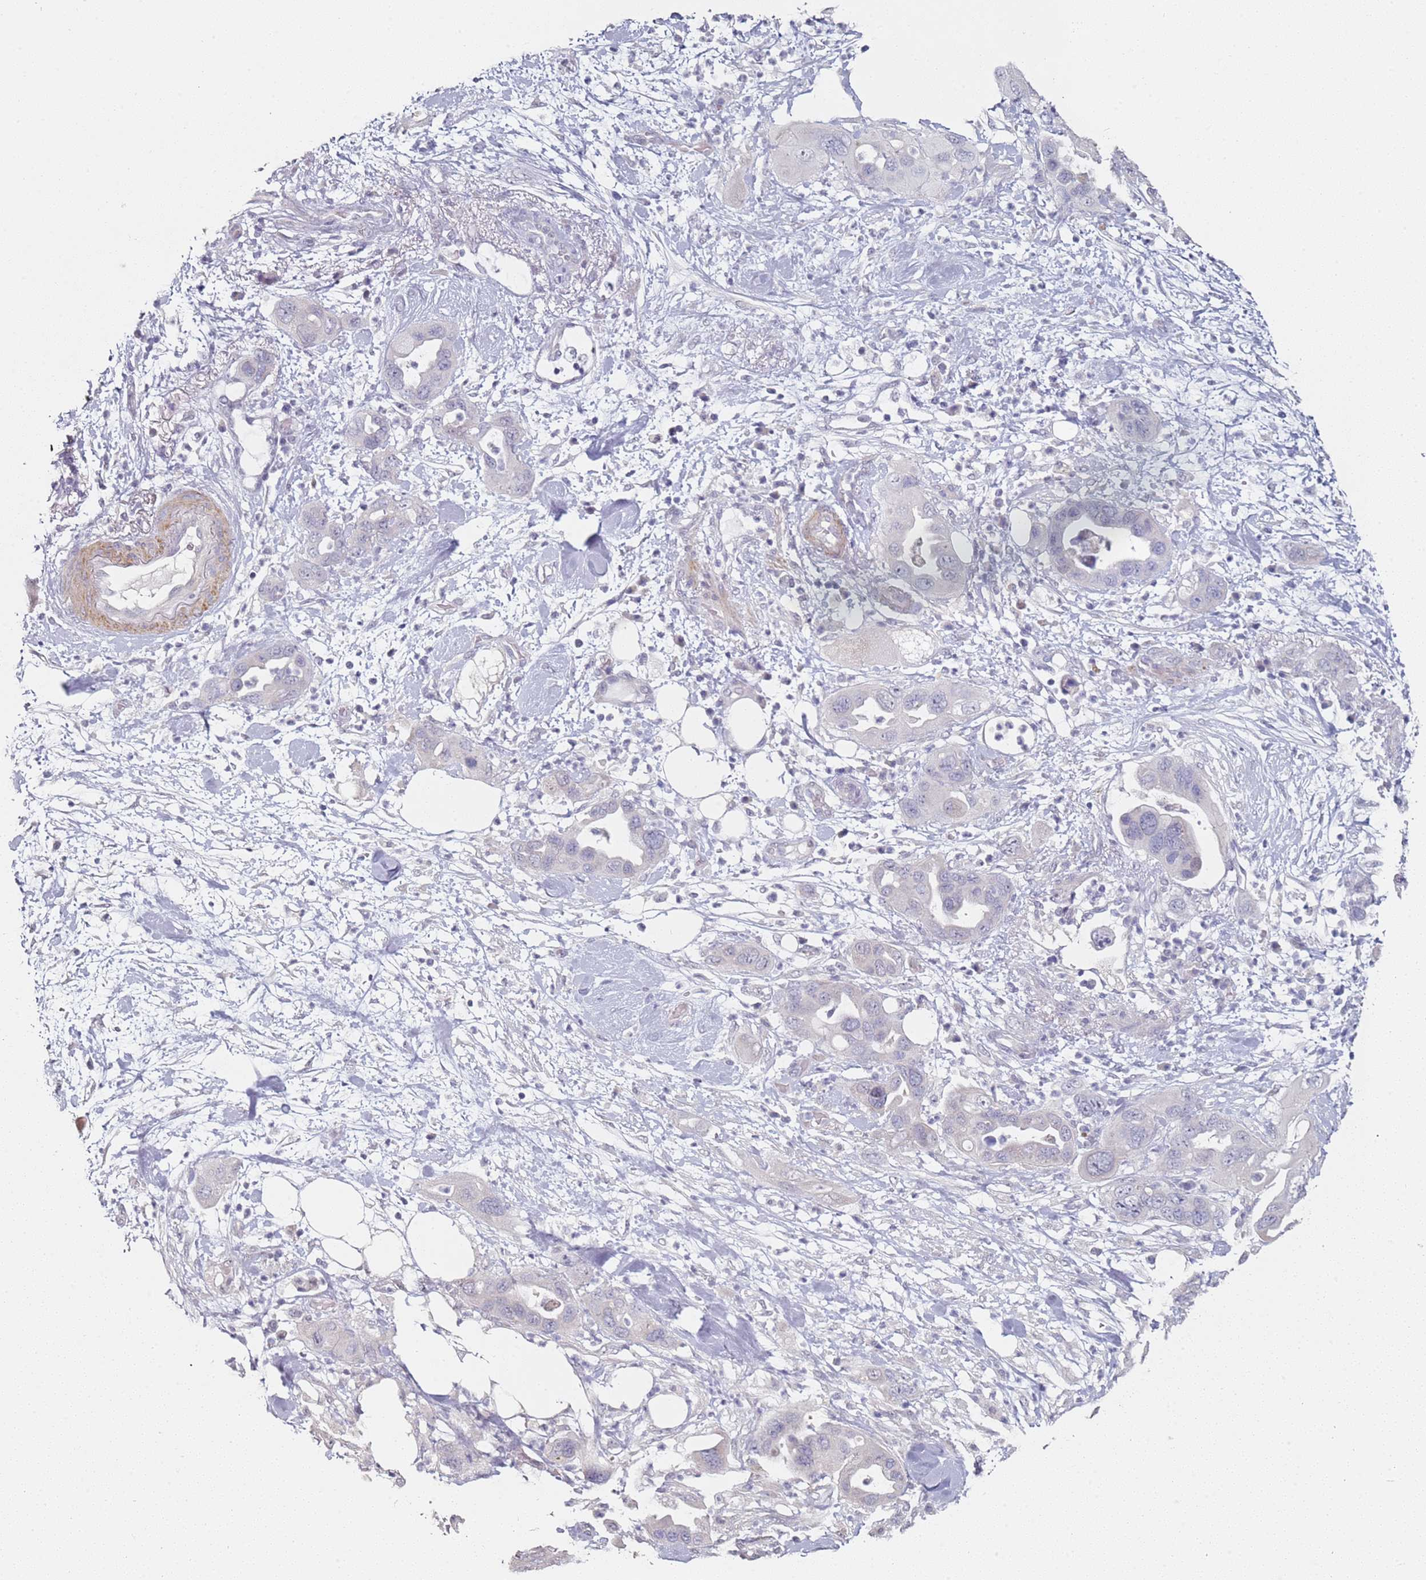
{"staining": {"intensity": "negative", "quantity": "none", "location": "none"}, "tissue": "pancreatic cancer", "cell_type": "Tumor cells", "image_type": "cancer", "snomed": [{"axis": "morphology", "description": "Adenocarcinoma, NOS"}, {"axis": "topography", "description": "Pancreas"}], "caption": "Human pancreatic cancer (adenocarcinoma) stained for a protein using IHC exhibits no positivity in tumor cells.", "gene": "DNAH11", "patient": {"sex": "female", "age": 71}}